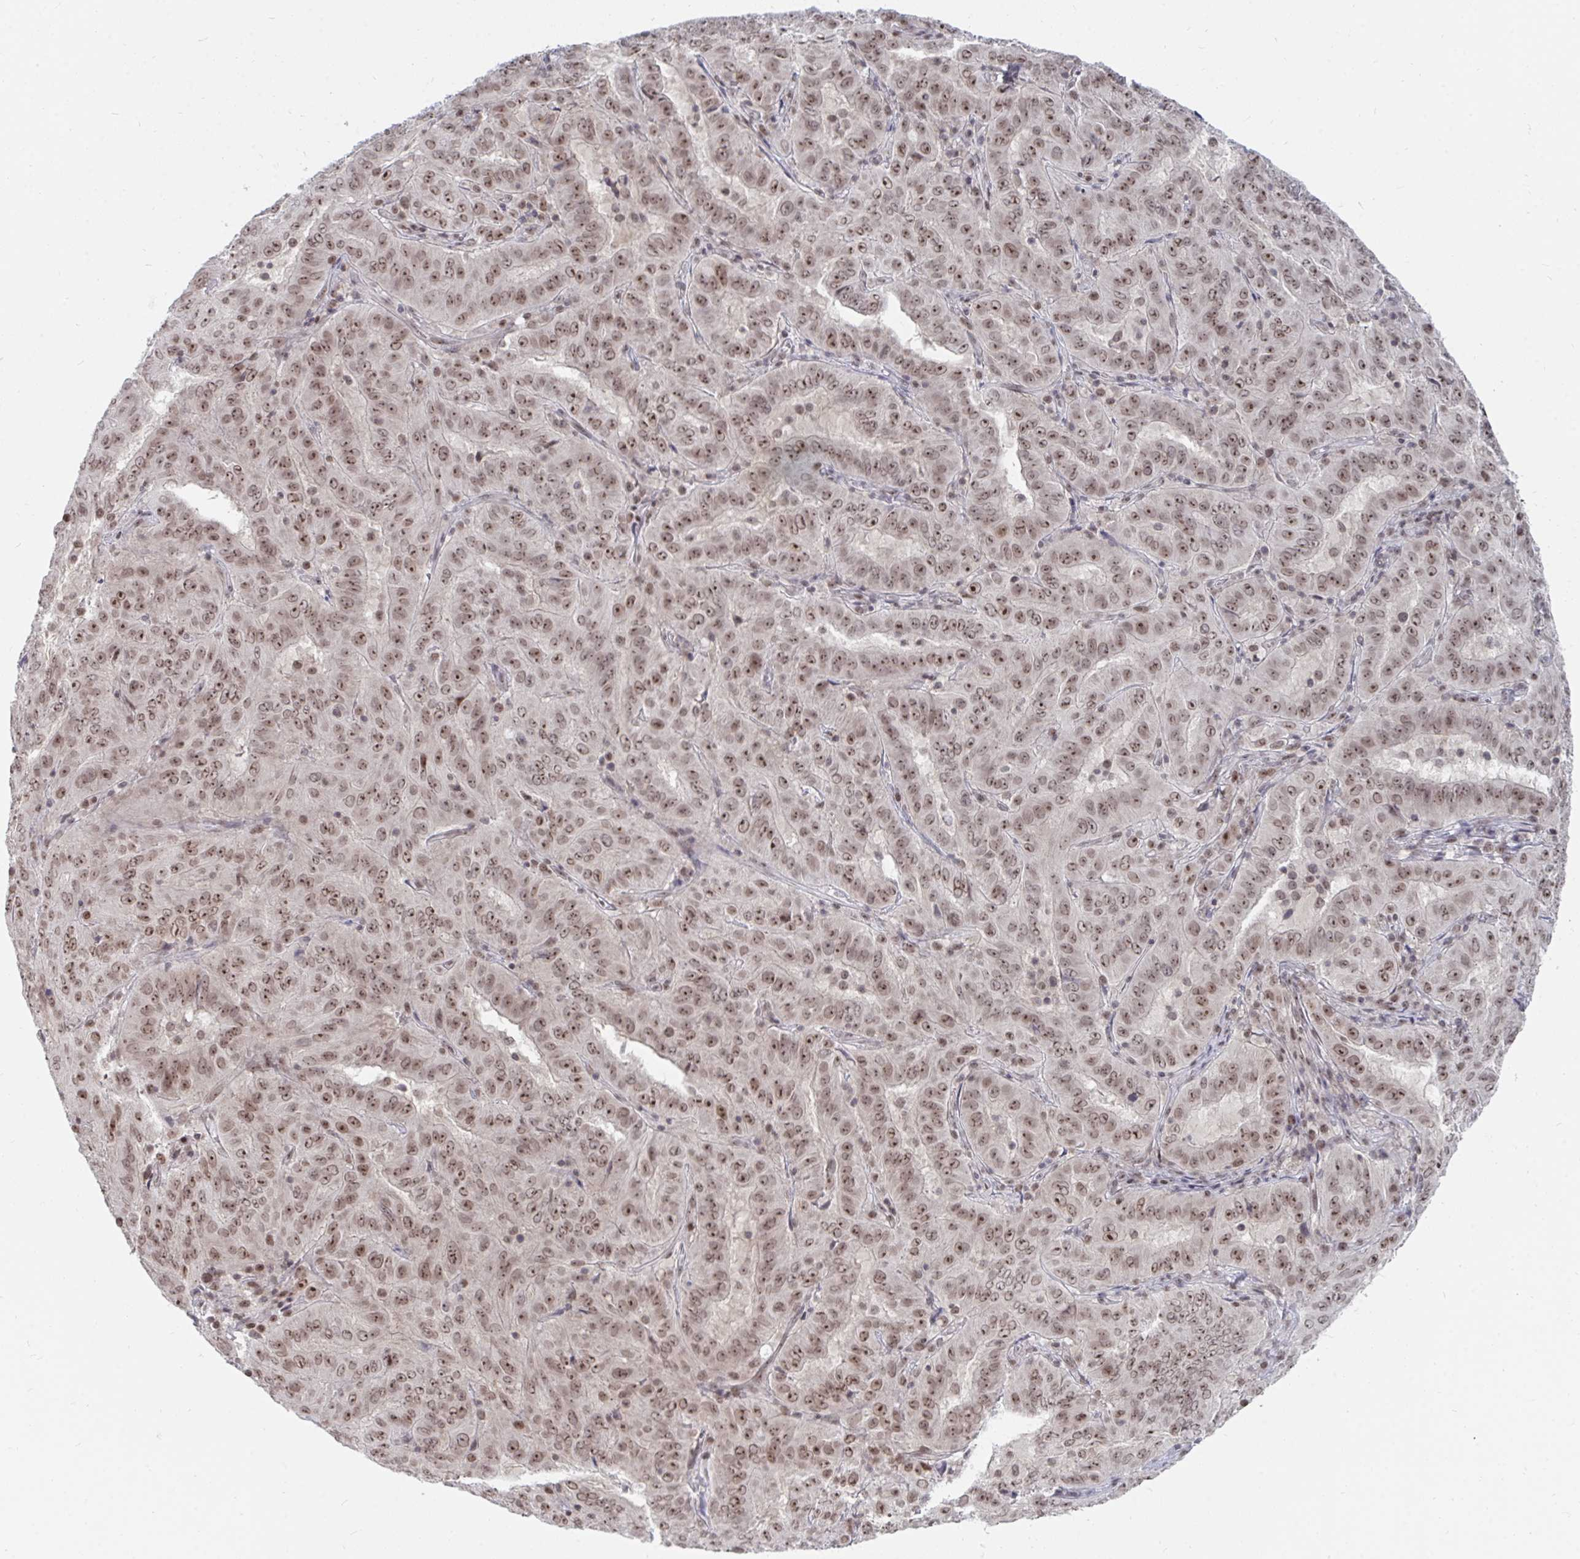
{"staining": {"intensity": "moderate", "quantity": ">75%", "location": "nuclear"}, "tissue": "pancreatic cancer", "cell_type": "Tumor cells", "image_type": "cancer", "snomed": [{"axis": "morphology", "description": "Adenocarcinoma, NOS"}, {"axis": "topography", "description": "Pancreas"}], "caption": "Human pancreatic cancer (adenocarcinoma) stained for a protein (brown) exhibits moderate nuclear positive expression in about >75% of tumor cells.", "gene": "TRIP12", "patient": {"sex": "male", "age": 63}}